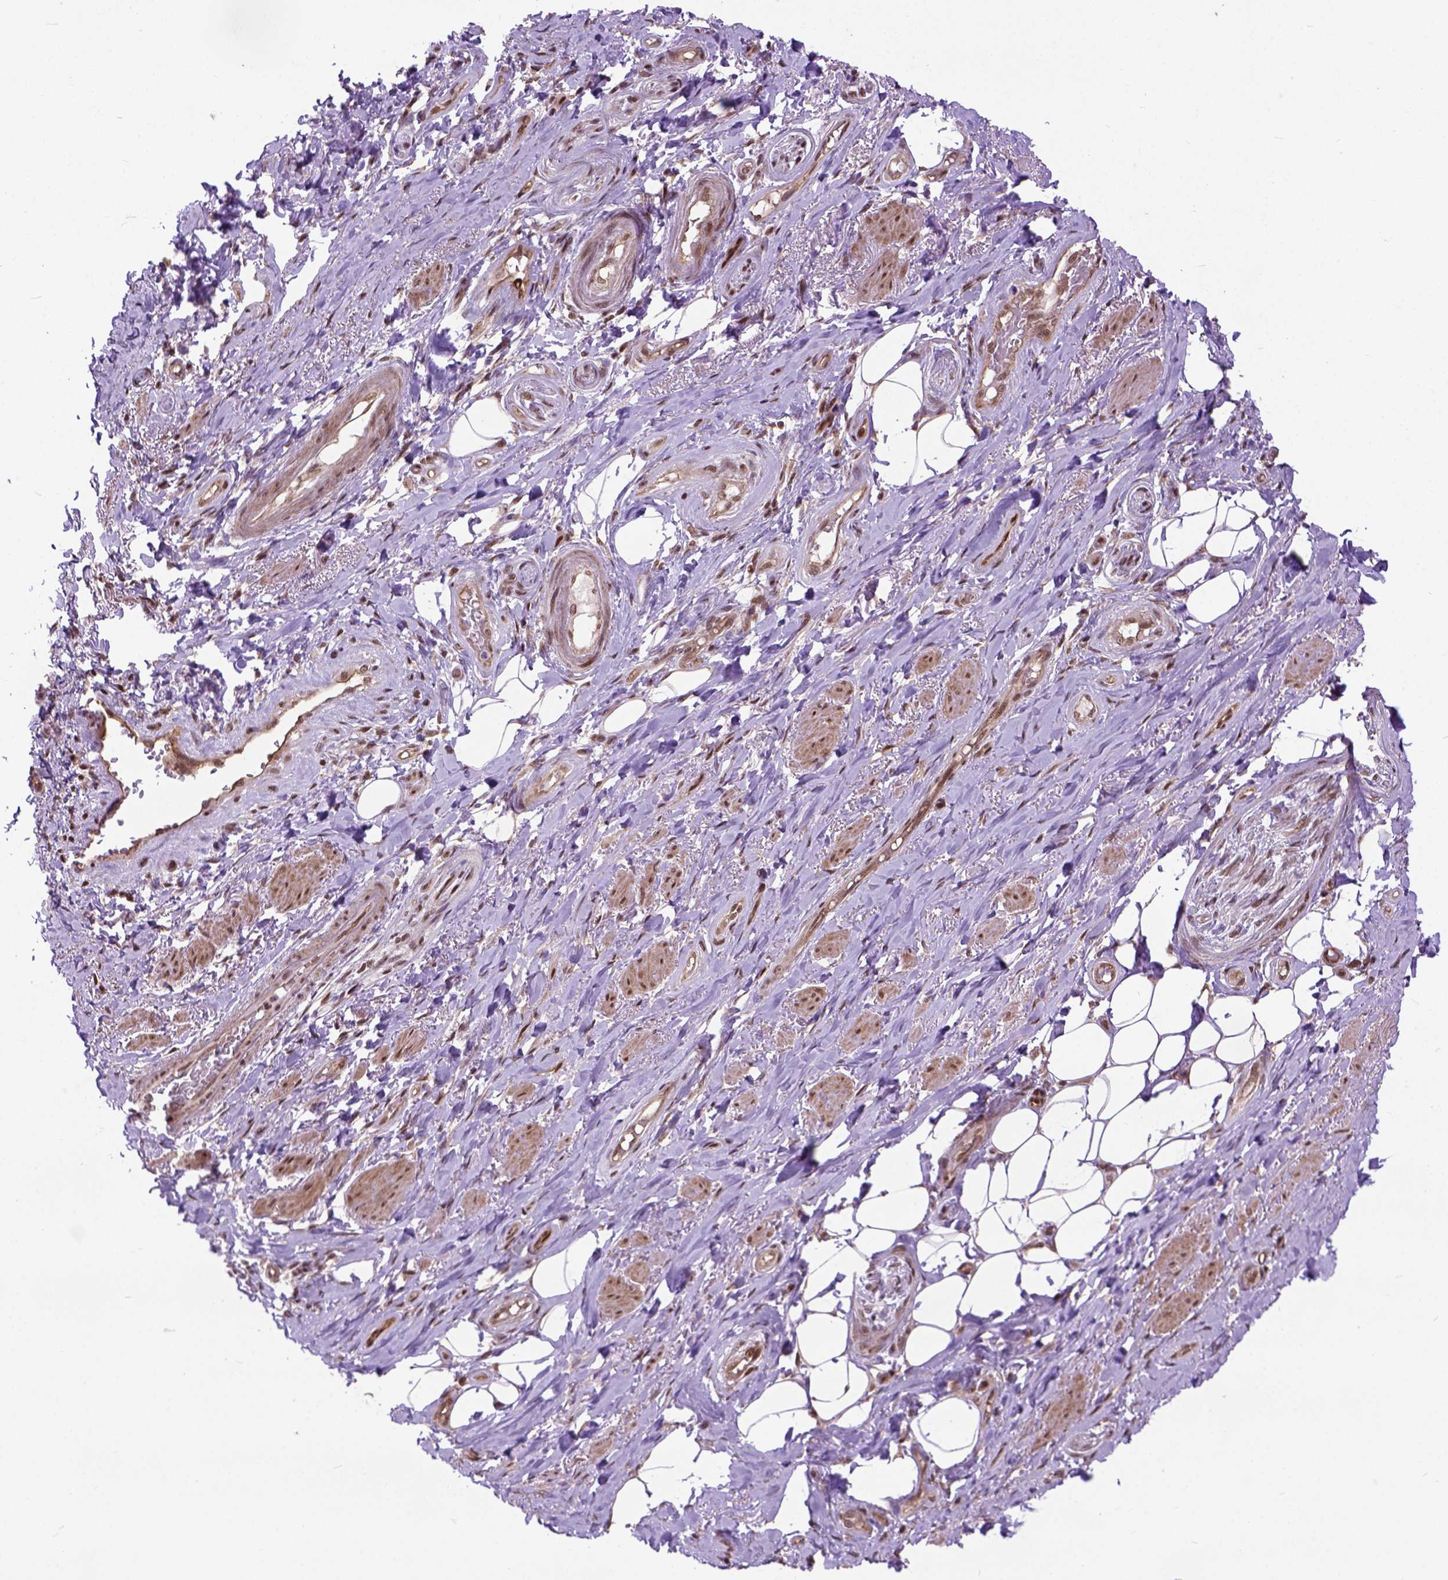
{"staining": {"intensity": "moderate", "quantity": ">75%", "location": "nuclear"}, "tissue": "adipose tissue", "cell_type": "Adipocytes", "image_type": "normal", "snomed": [{"axis": "morphology", "description": "Normal tissue, NOS"}, {"axis": "topography", "description": "Anal"}, {"axis": "topography", "description": "Peripheral nerve tissue"}], "caption": "Immunohistochemistry (IHC) (DAB (3,3'-diaminobenzidine)) staining of unremarkable adipose tissue exhibits moderate nuclear protein staining in about >75% of adipocytes. Immunohistochemistry stains the protein in brown and the nuclei are stained blue.", "gene": "ZNF630", "patient": {"sex": "male", "age": 53}}